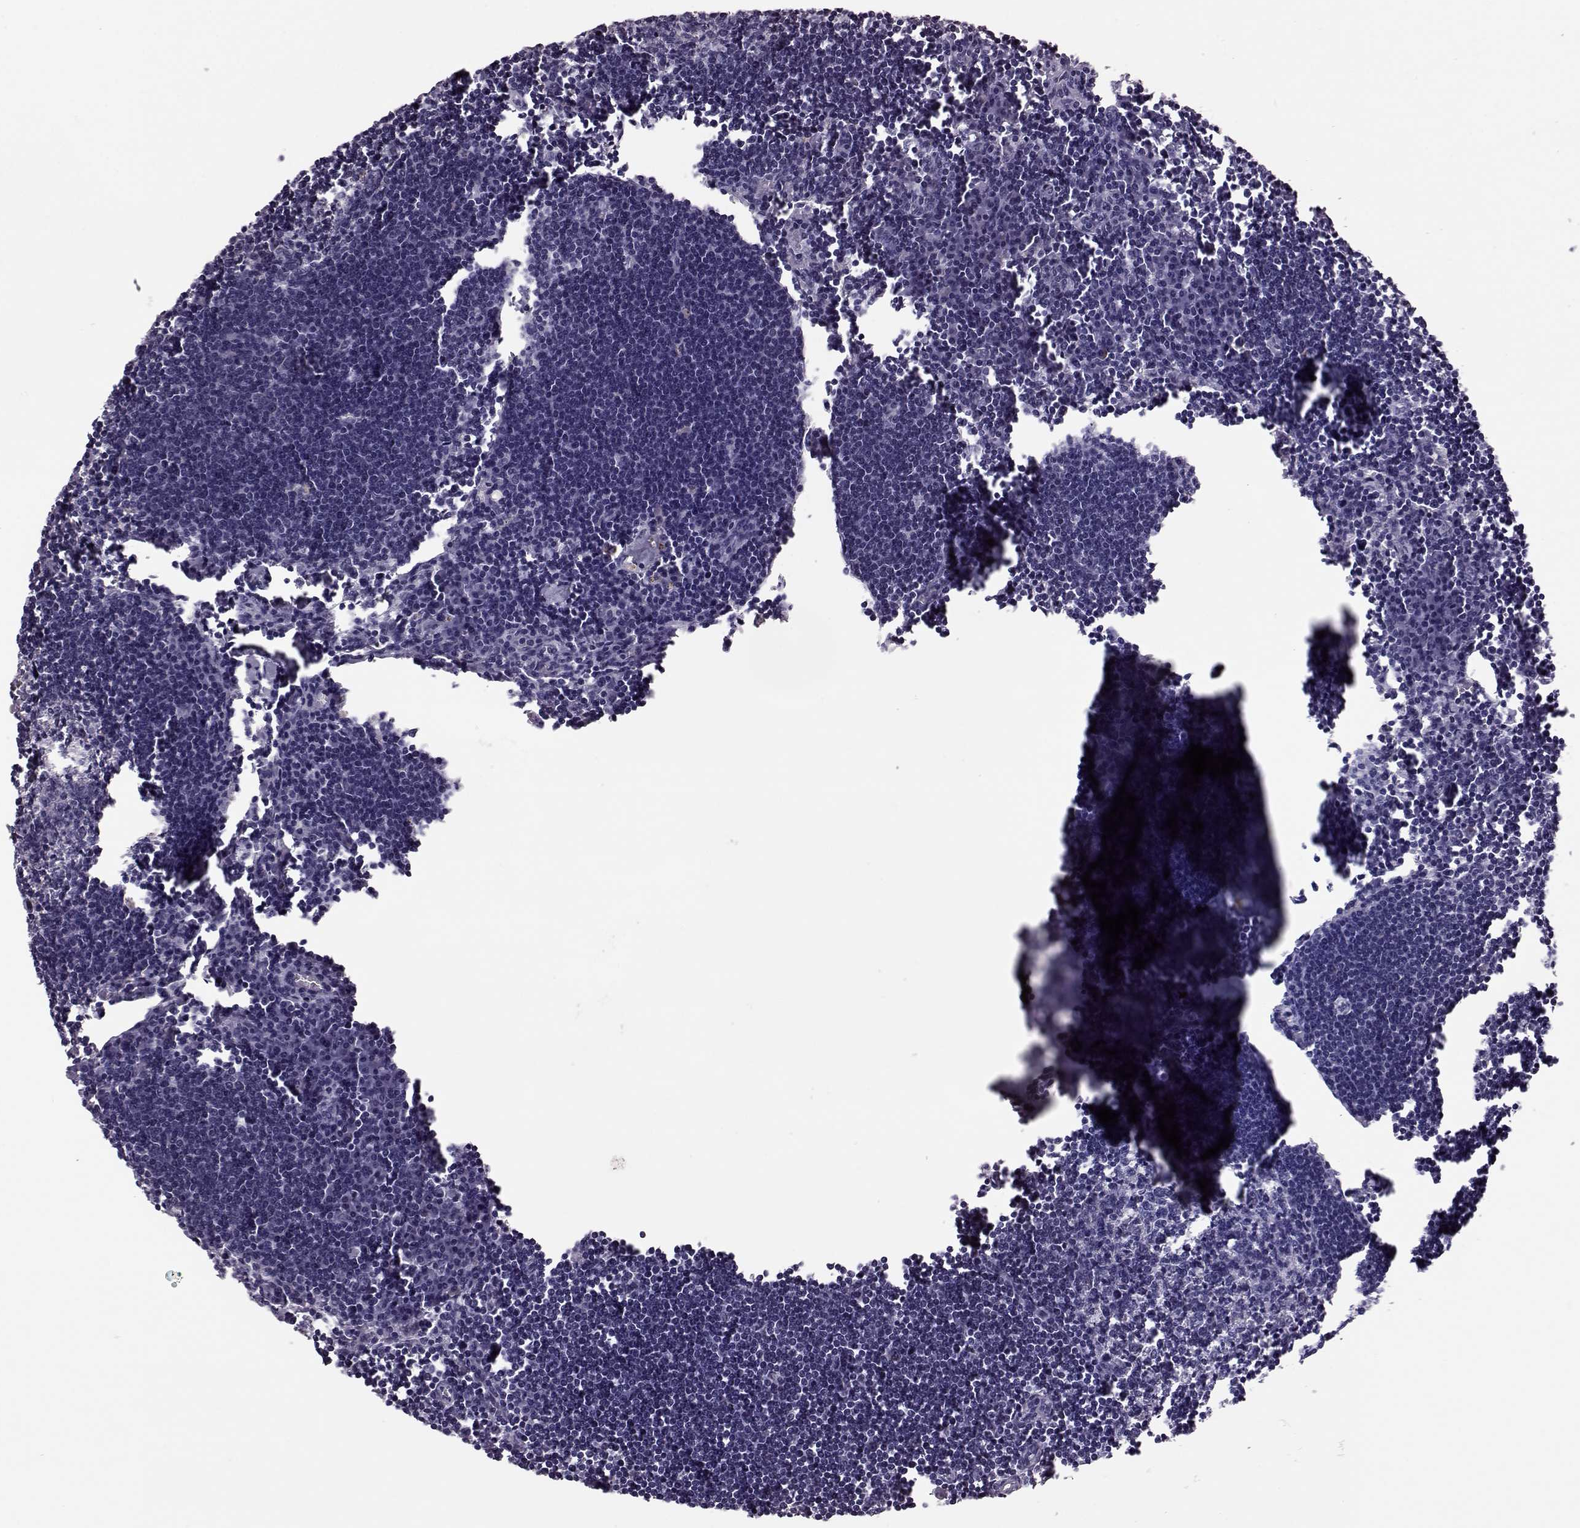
{"staining": {"intensity": "negative", "quantity": "none", "location": "none"}, "tissue": "lymph node", "cell_type": "Germinal center cells", "image_type": "normal", "snomed": [{"axis": "morphology", "description": "Normal tissue, NOS"}, {"axis": "topography", "description": "Lymph node"}], "caption": "IHC of normal lymph node displays no expression in germinal center cells.", "gene": "RIMS2", "patient": {"sex": "male", "age": 55}}